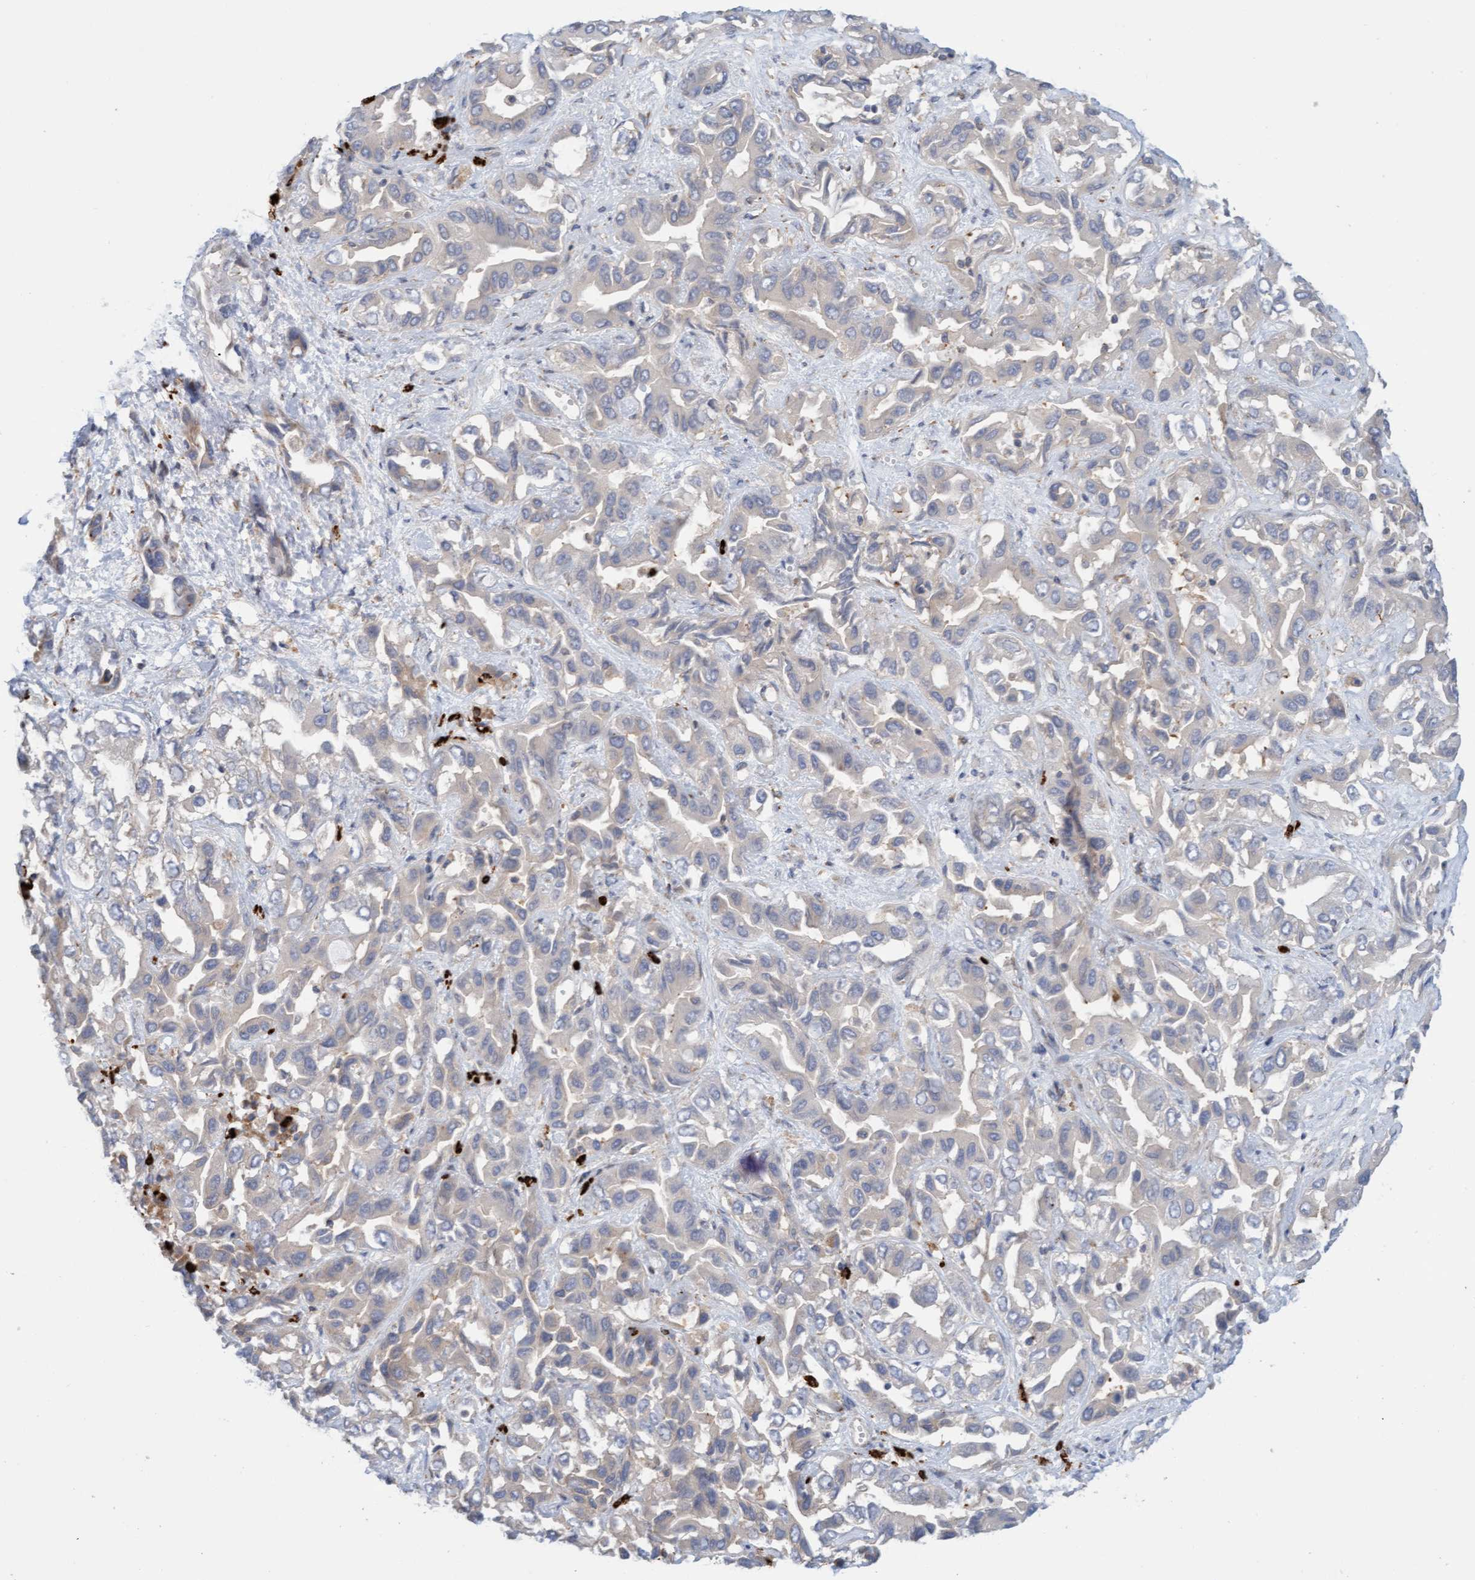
{"staining": {"intensity": "negative", "quantity": "none", "location": "none"}, "tissue": "liver cancer", "cell_type": "Tumor cells", "image_type": "cancer", "snomed": [{"axis": "morphology", "description": "Cholangiocarcinoma"}, {"axis": "topography", "description": "Liver"}], "caption": "Human liver cancer stained for a protein using immunohistochemistry exhibits no positivity in tumor cells.", "gene": "MMP8", "patient": {"sex": "female", "age": 52}}